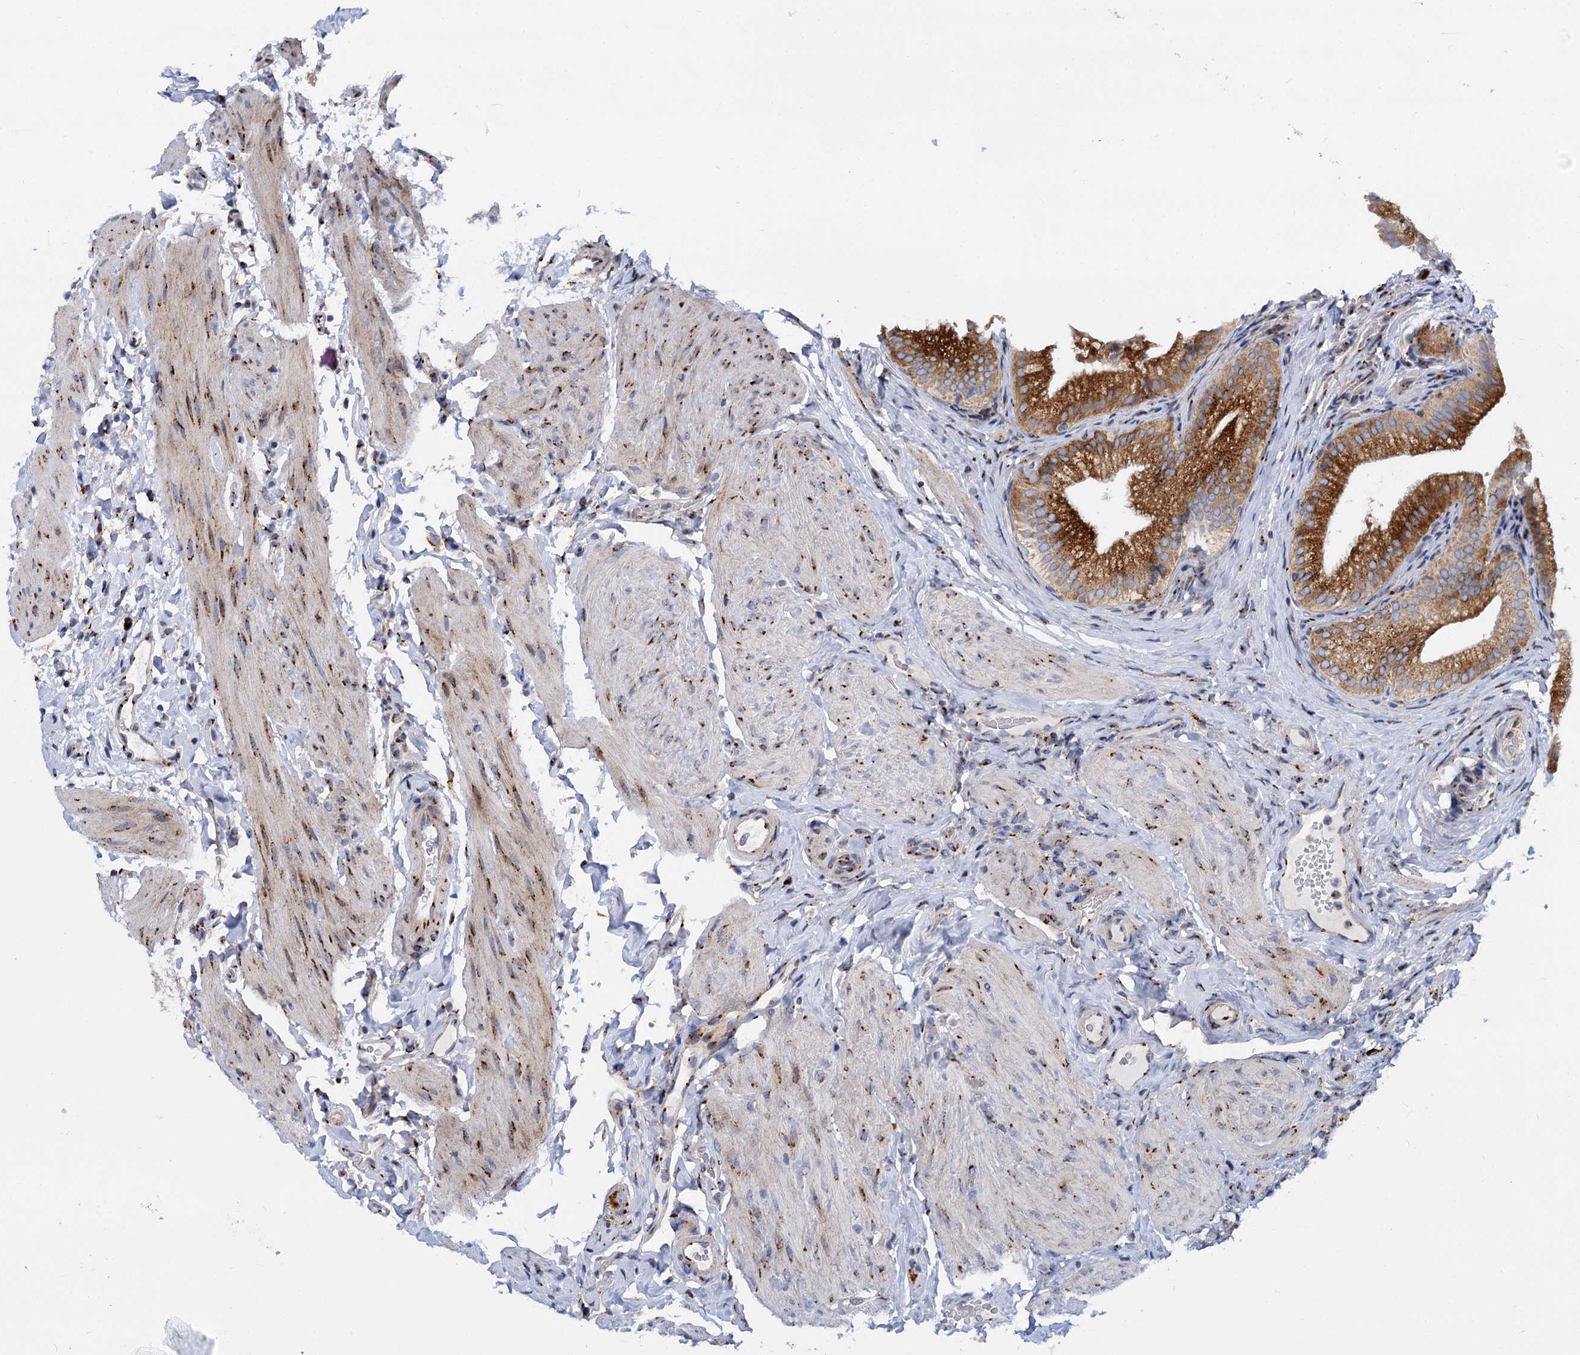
{"staining": {"intensity": "strong", "quantity": ">75%", "location": "cytoplasmic/membranous"}, "tissue": "gallbladder", "cell_type": "Glandular cells", "image_type": "normal", "snomed": [{"axis": "morphology", "description": "Normal tissue, NOS"}, {"axis": "topography", "description": "Gallbladder"}], "caption": "This micrograph exhibits immunohistochemistry (IHC) staining of normal gallbladder, with high strong cytoplasmic/membranous expression in approximately >75% of glandular cells.", "gene": "SUPT20H", "patient": {"sex": "female", "age": 30}}